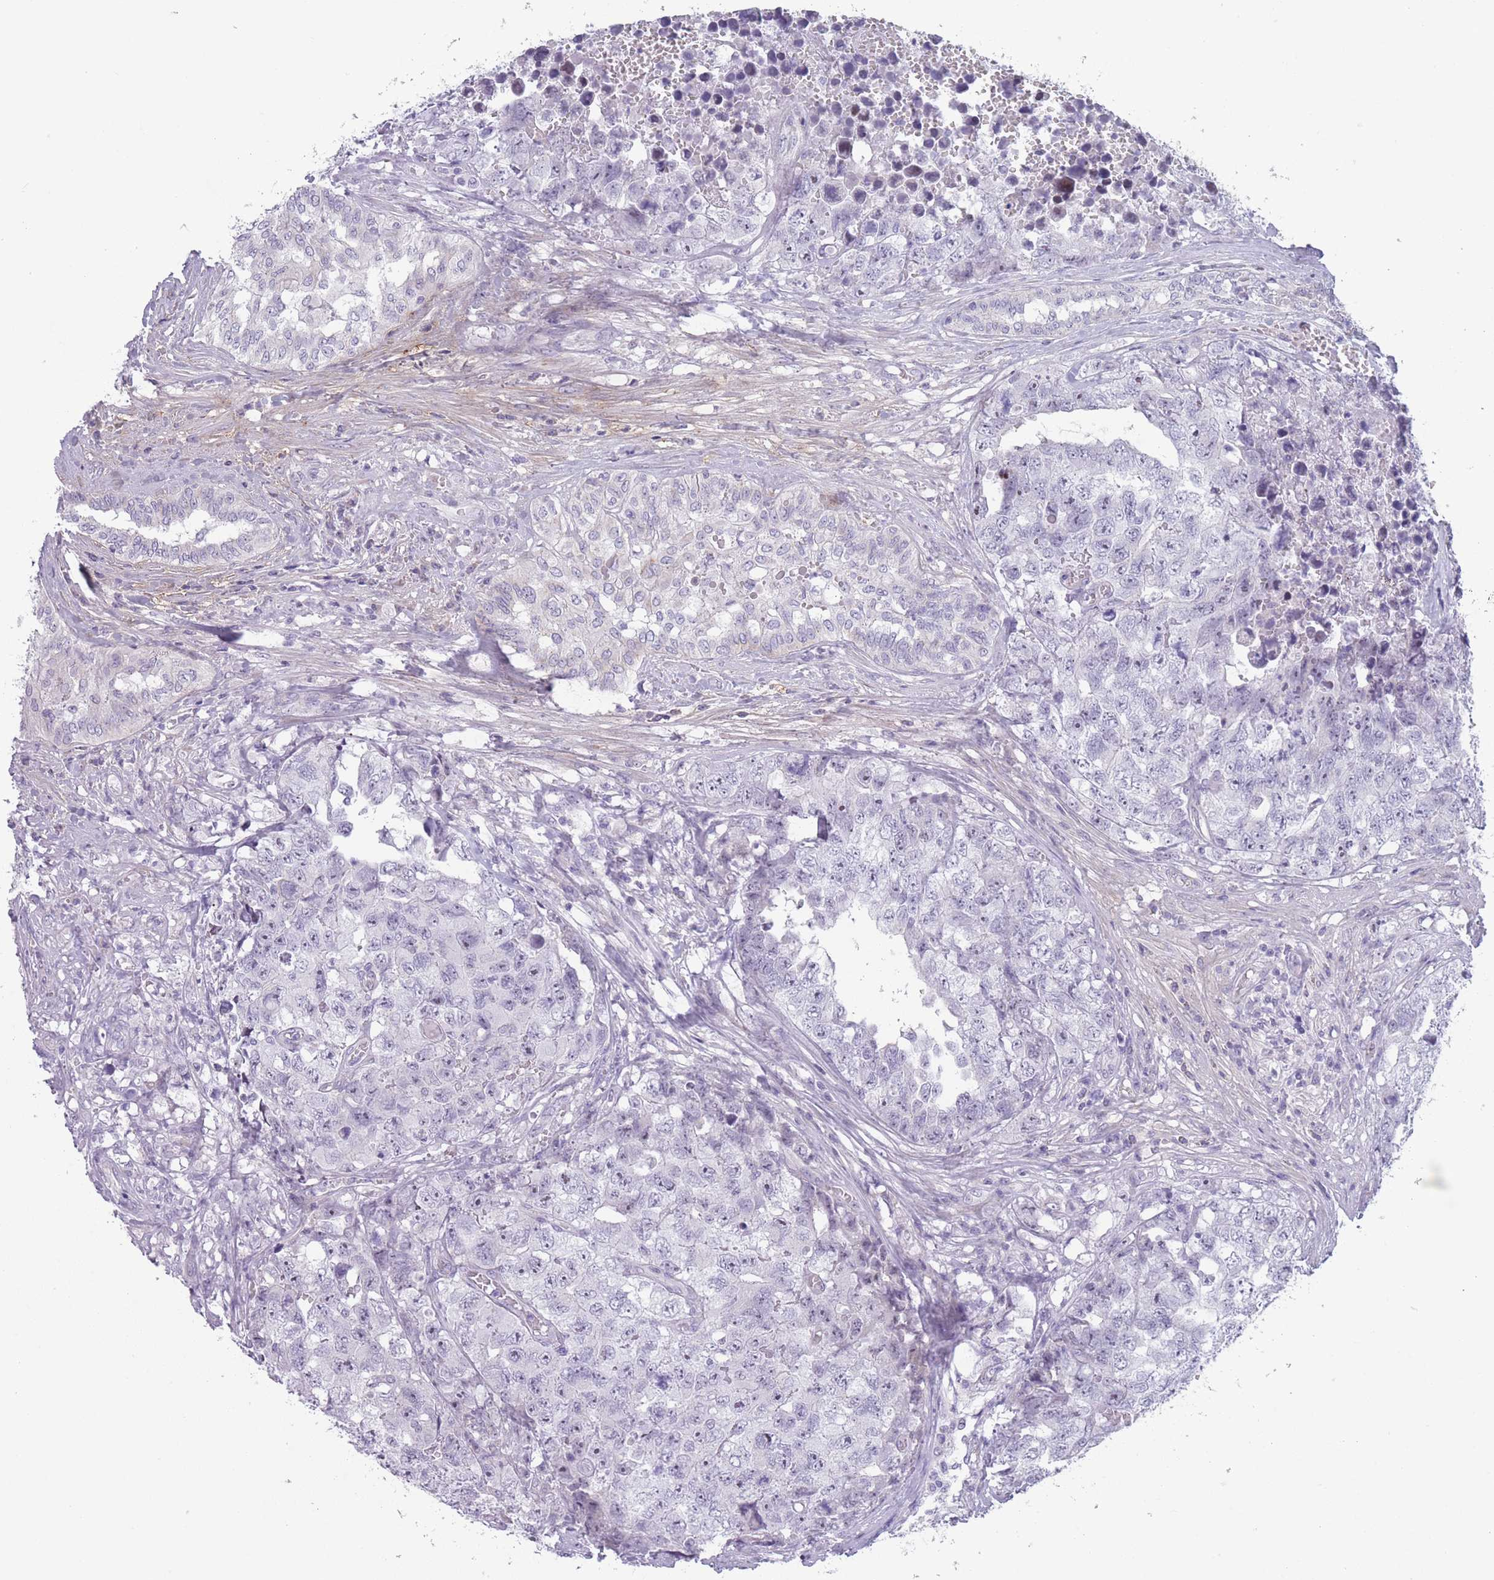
{"staining": {"intensity": "negative", "quantity": "none", "location": "none"}, "tissue": "testis cancer", "cell_type": "Tumor cells", "image_type": "cancer", "snomed": [{"axis": "morphology", "description": "Carcinoma, Embryonal, NOS"}, {"axis": "topography", "description": "Testis"}], "caption": "Human testis cancer (embryonal carcinoma) stained for a protein using immunohistochemistry exhibits no expression in tumor cells.", "gene": "PAIP2B", "patient": {"sex": "male", "age": 31}}